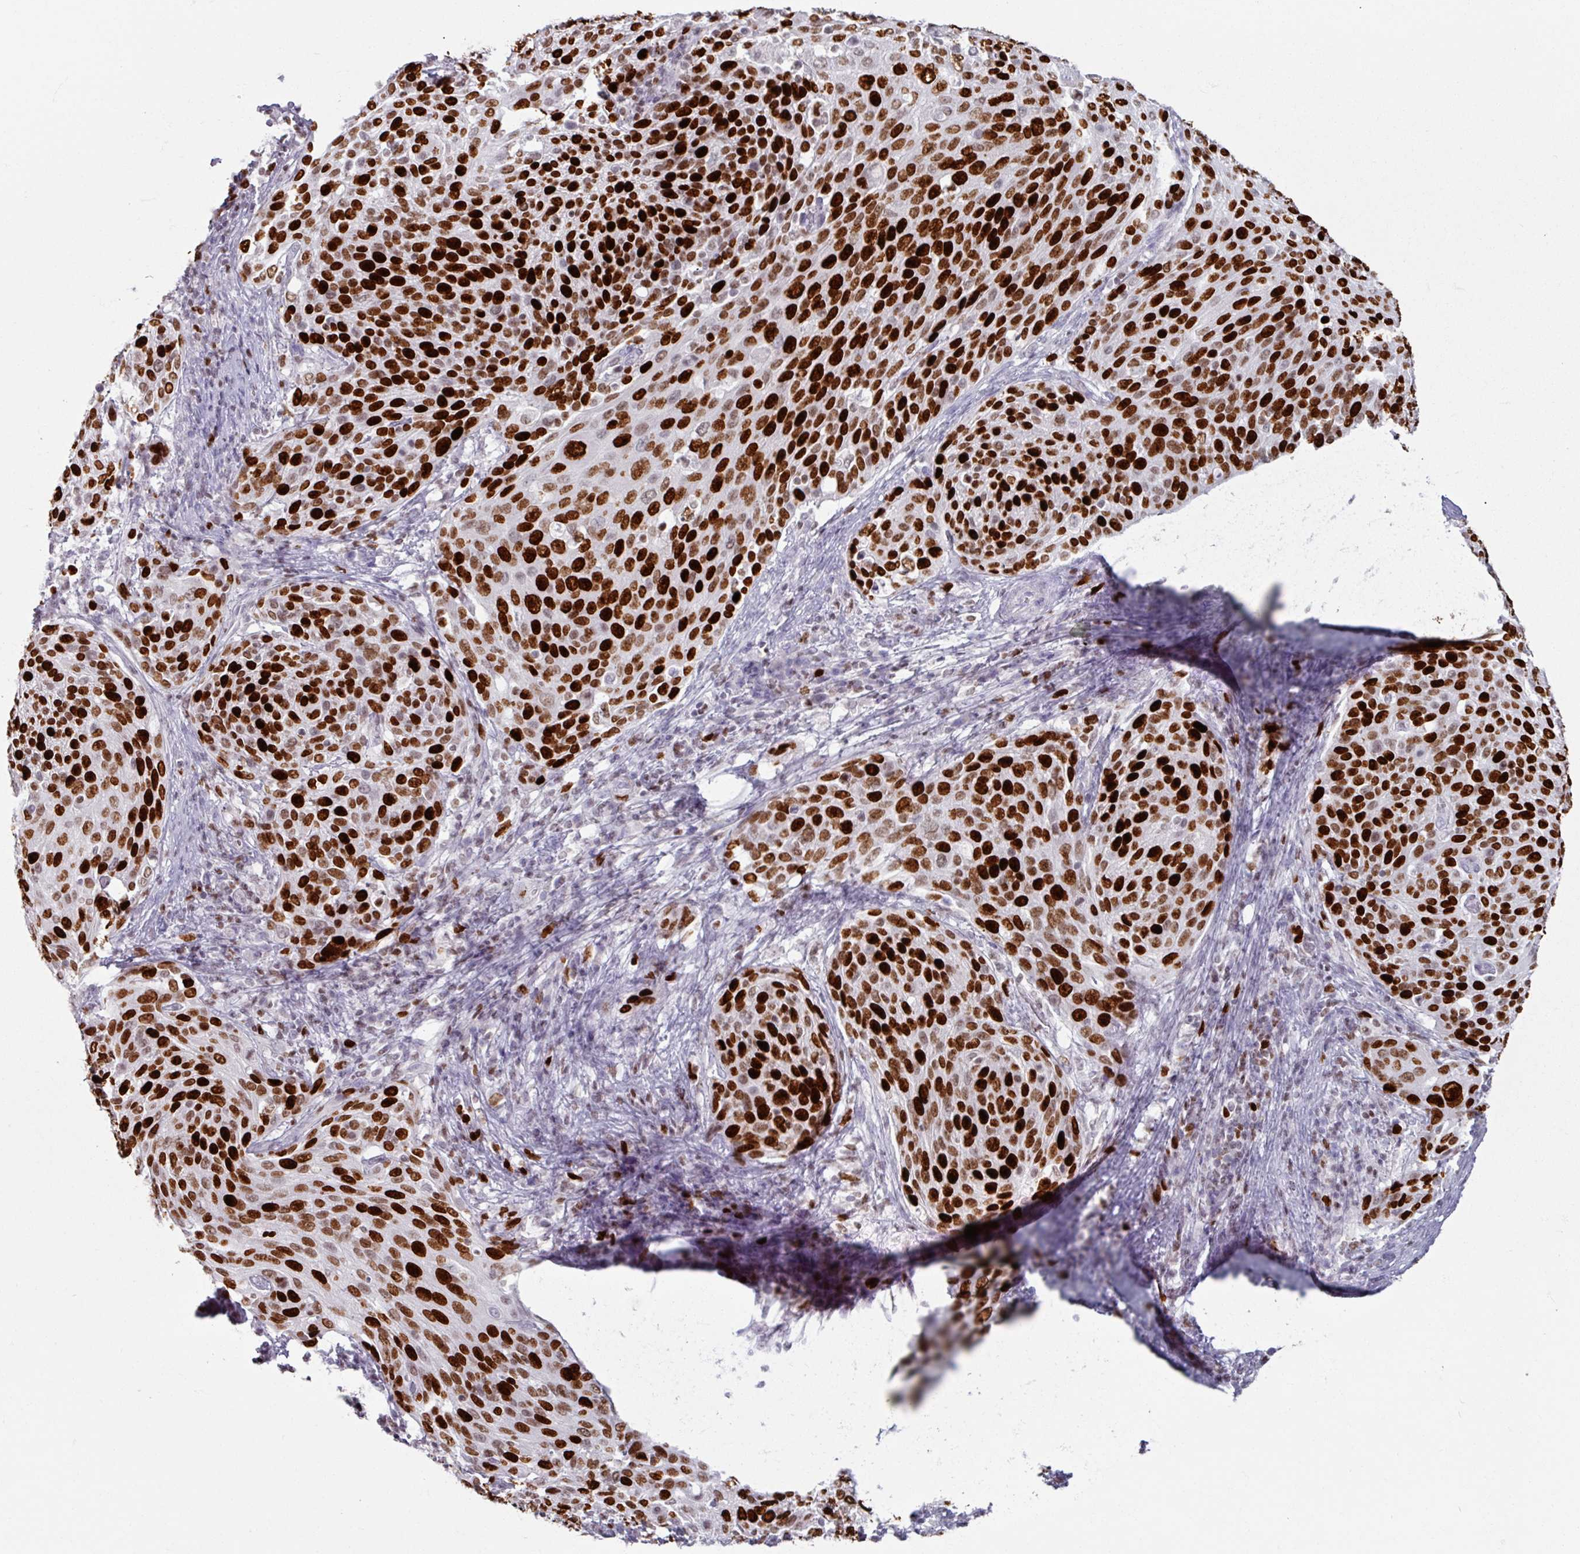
{"staining": {"intensity": "strong", "quantity": ">75%", "location": "nuclear"}, "tissue": "cervical cancer", "cell_type": "Tumor cells", "image_type": "cancer", "snomed": [{"axis": "morphology", "description": "Squamous cell carcinoma, NOS"}, {"axis": "topography", "description": "Cervix"}], "caption": "This photomicrograph reveals IHC staining of human cervical cancer (squamous cell carcinoma), with high strong nuclear positivity in about >75% of tumor cells.", "gene": "ATAD2", "patient": {"sex": "female", "age": 31}}